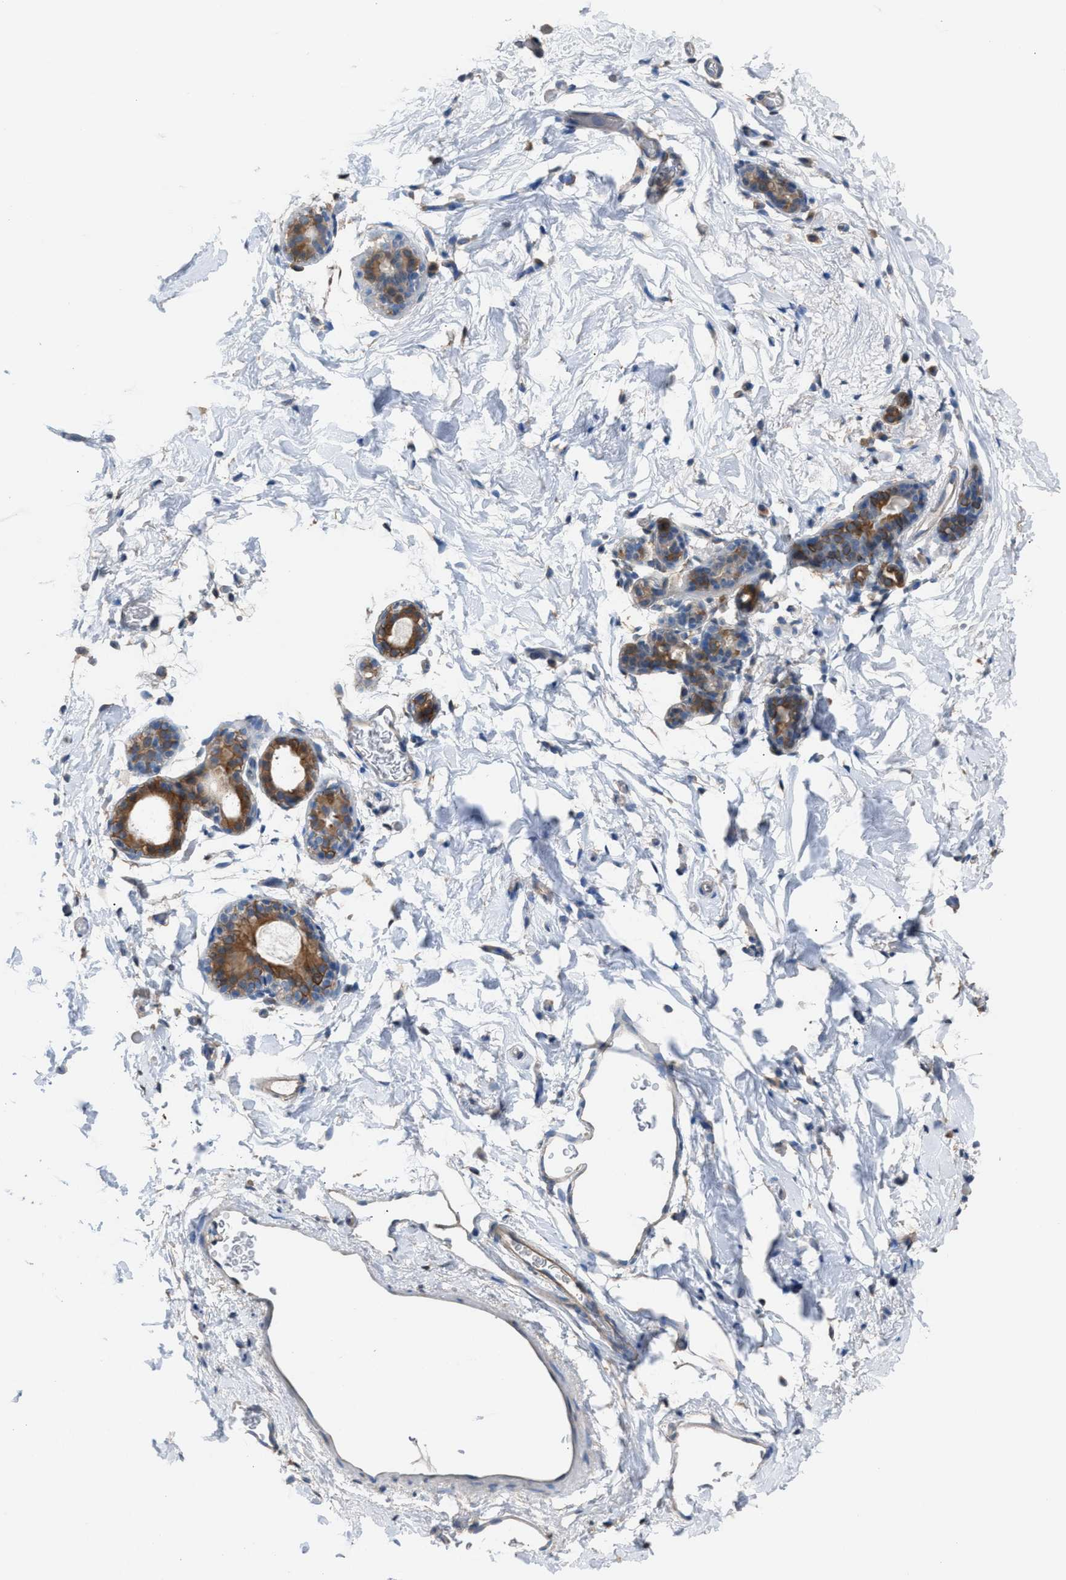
{"staining": {"intensity": "weak", "quantity": ">75%", "location": "cytoplasmic/membranous"}, "tissue": "breast", "cell_type": "Adipocytes", "image_type": "normal", "snomed": [{"axis": "morphology", "description": "Normal tissue, NOS"}, {"axis": "topography", "description": "Breast"}], "caption": "High-magnification brightfield microscopy of normal breast stained with DAB (3,3'-diaminobenzidine) (brown) and counterstained with hematoxylin (blue). adipocytes exhibit weak cytoplasmic/membranous staining is seen in approximately>75% of cells.", "gene": "NQO2", "patient": {"sex": "female", "age": 62}}